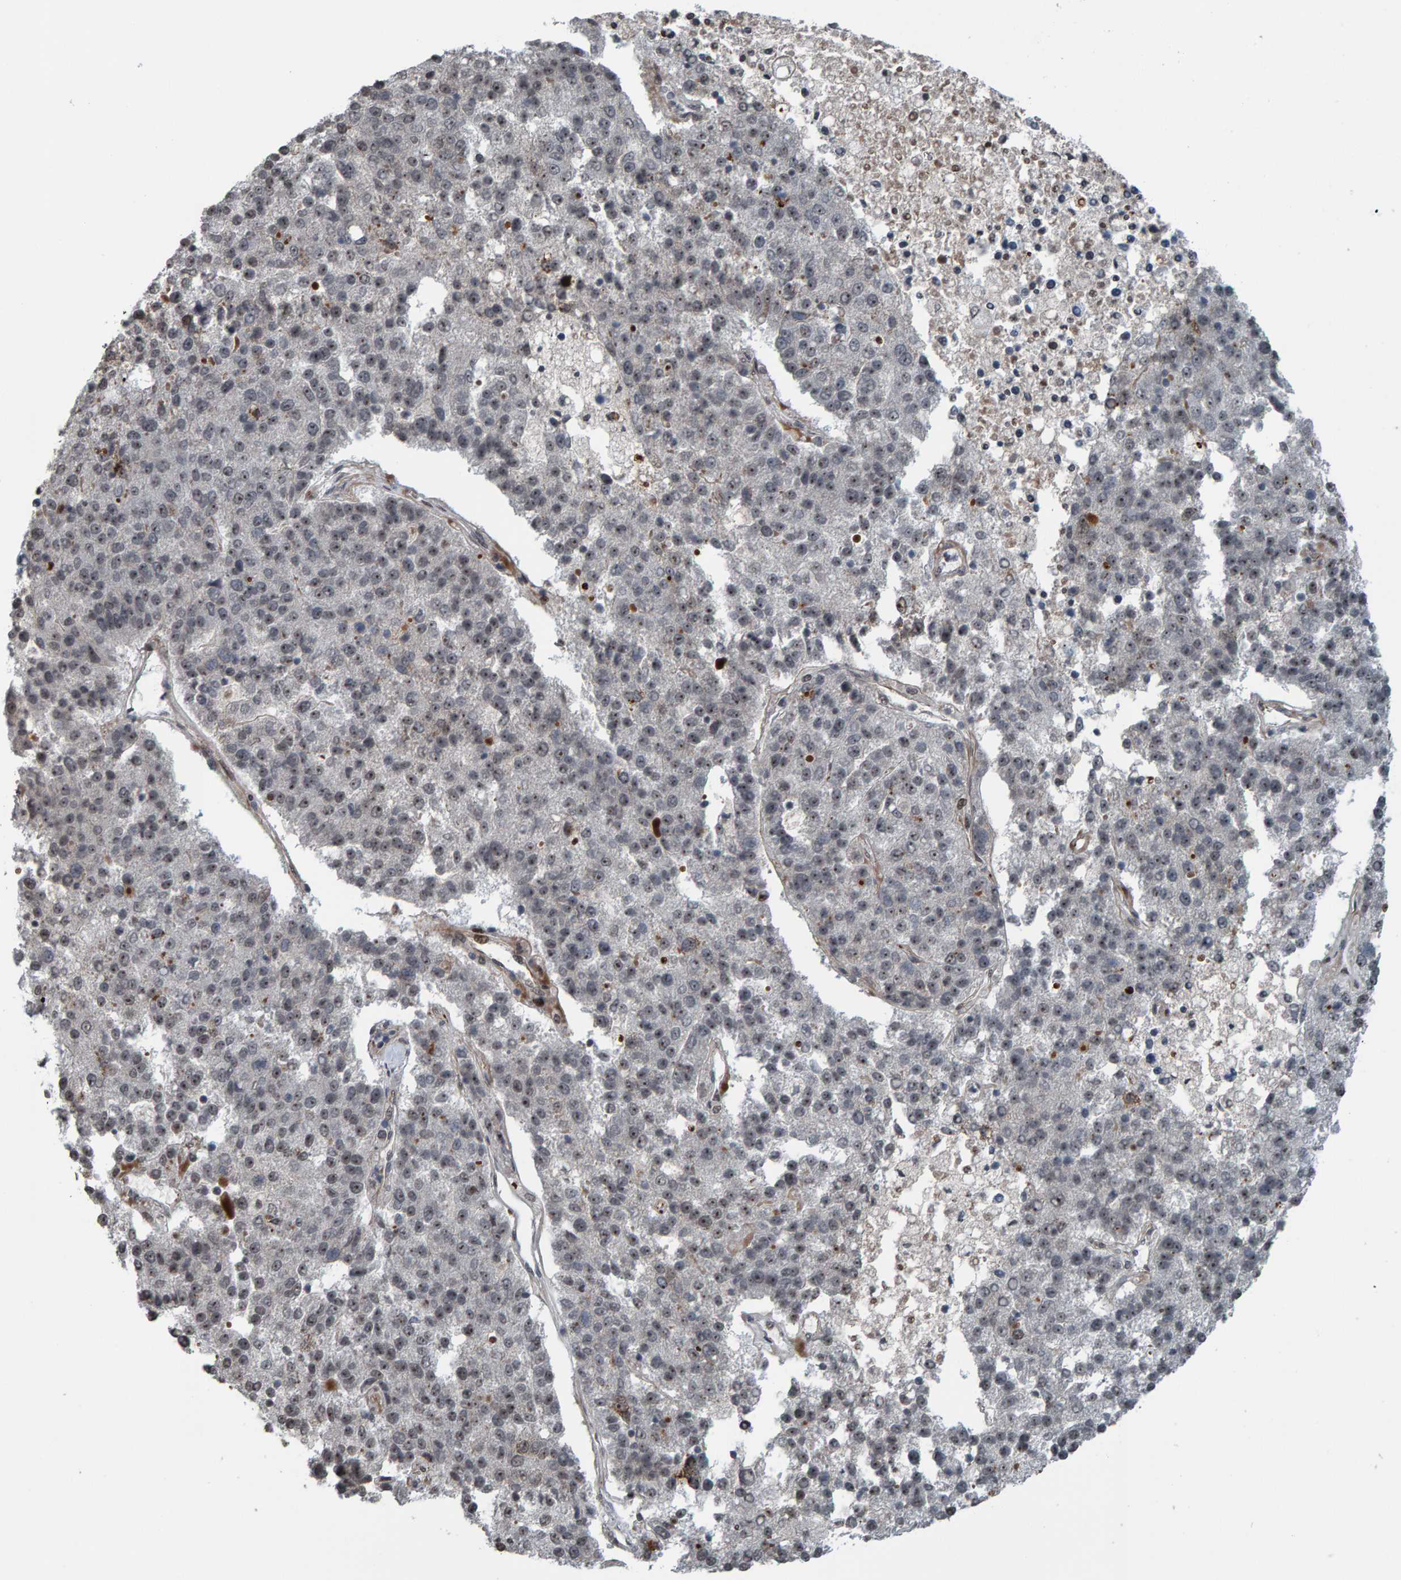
{"staining": {"intensity": "weak", "quantity": "<25%", "location": "nuclear"}, "tissue": "pancreatic cancer", "cell_type": "Tumor cells", "image_type": "cancer", "snomed": [{"axis": "morphology", "description": "Adenocarcinoma, NOS"}, {"axis": "topography", "description": "Pancreas"}], "caption": "Histopathology image shows no significant protein expression in tumor cells of adenocarcinoma (pancreatic).", "gene": "ZNF366", "patient": {"sex": "female", "age": 61}}